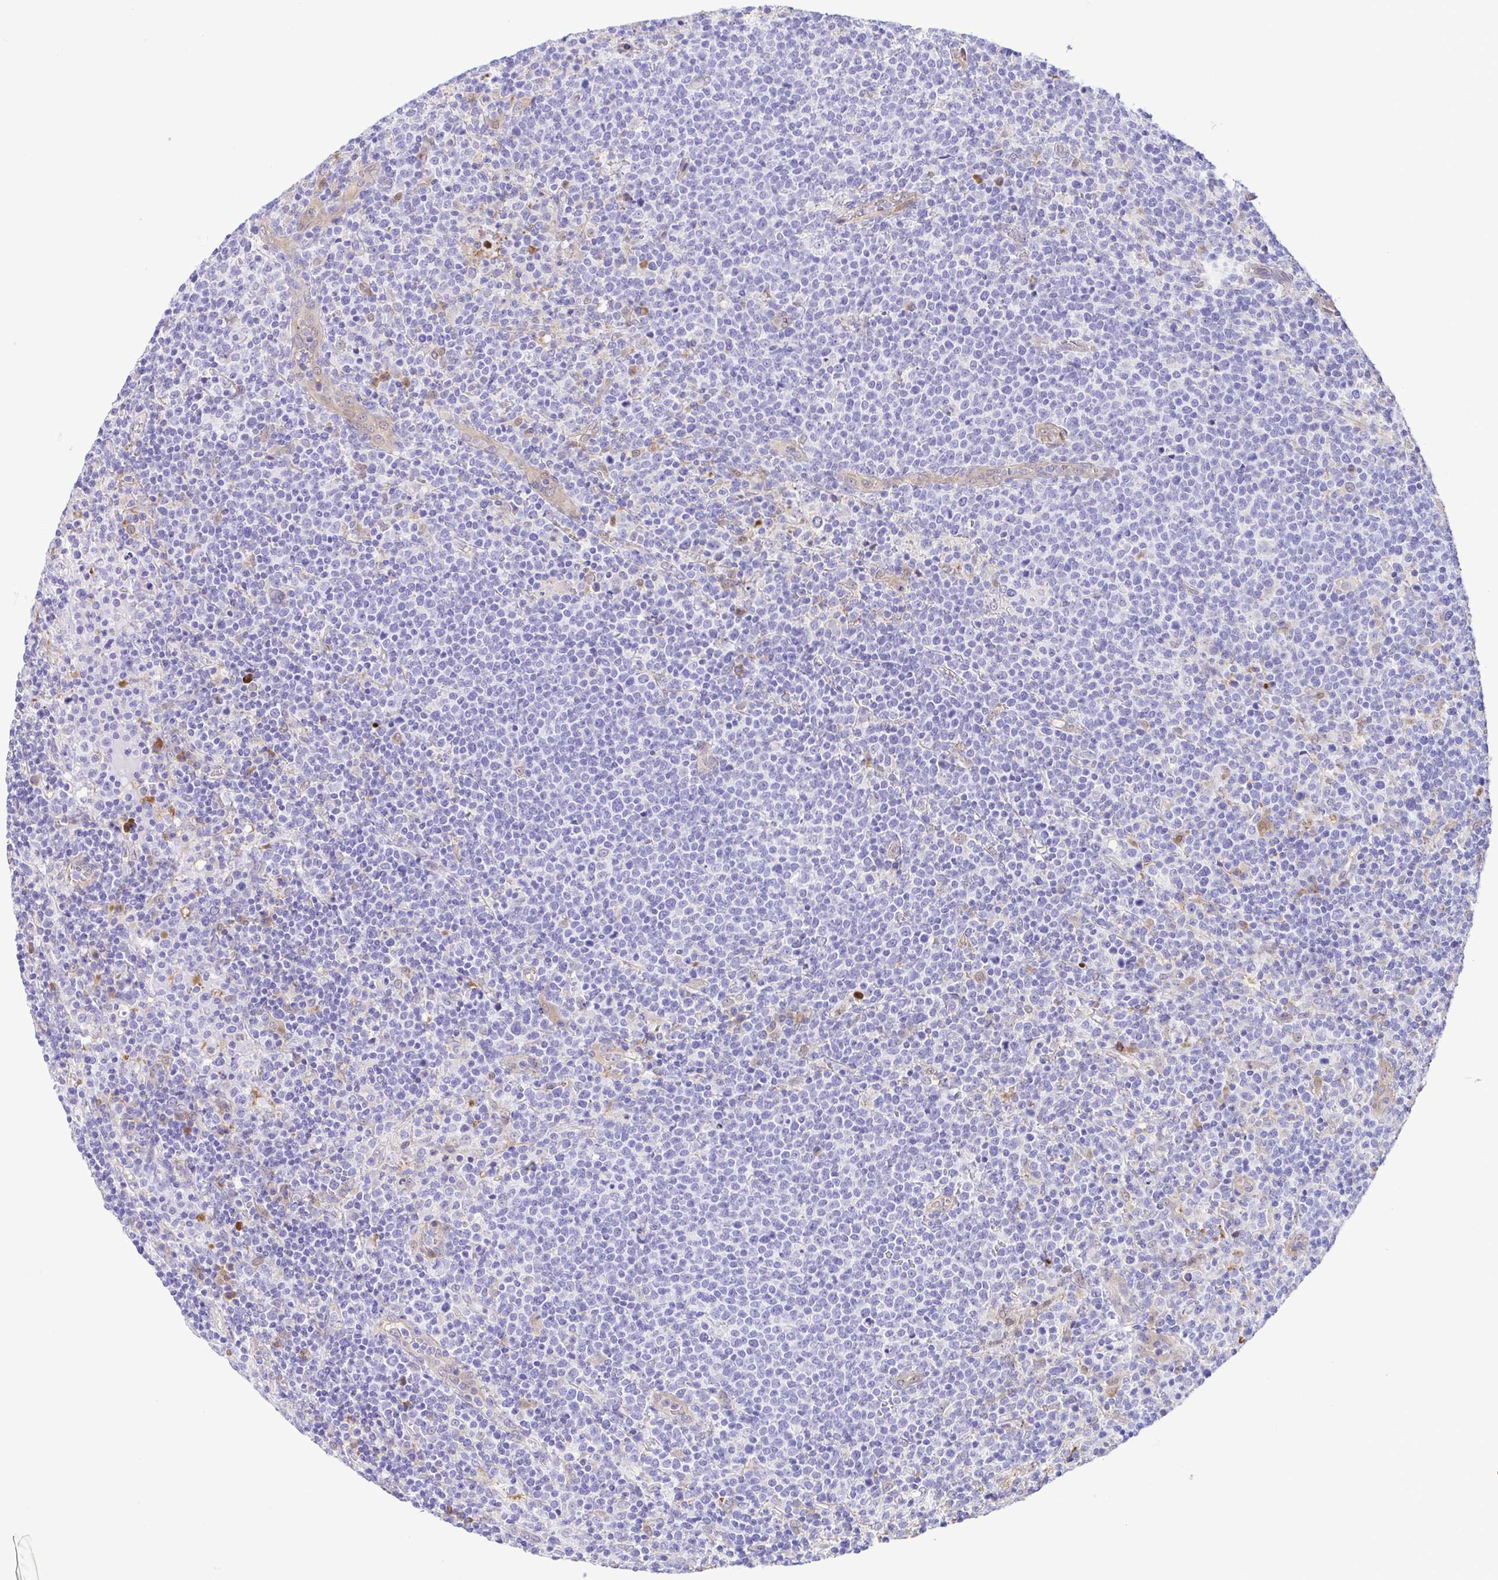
{"staining": {"intensity": "negative", "quantity": "none", "location": "none"}, "tissue": "lymphoma", "cell_type": "Tumor cells", "image_type": "cancer", "snomed": [{"axis": "morphology", "description": "Malignant lymphoma, non-Hodgkin's type, High grade"}, {"axis": "topography", "description": "Lymph node"}], "caption": "A micrograph of lymphoma stained for a protein shows no brown staining in tumor cells.", "gene": "GPR17", "patient": {"sex": "male", "age": 61}}